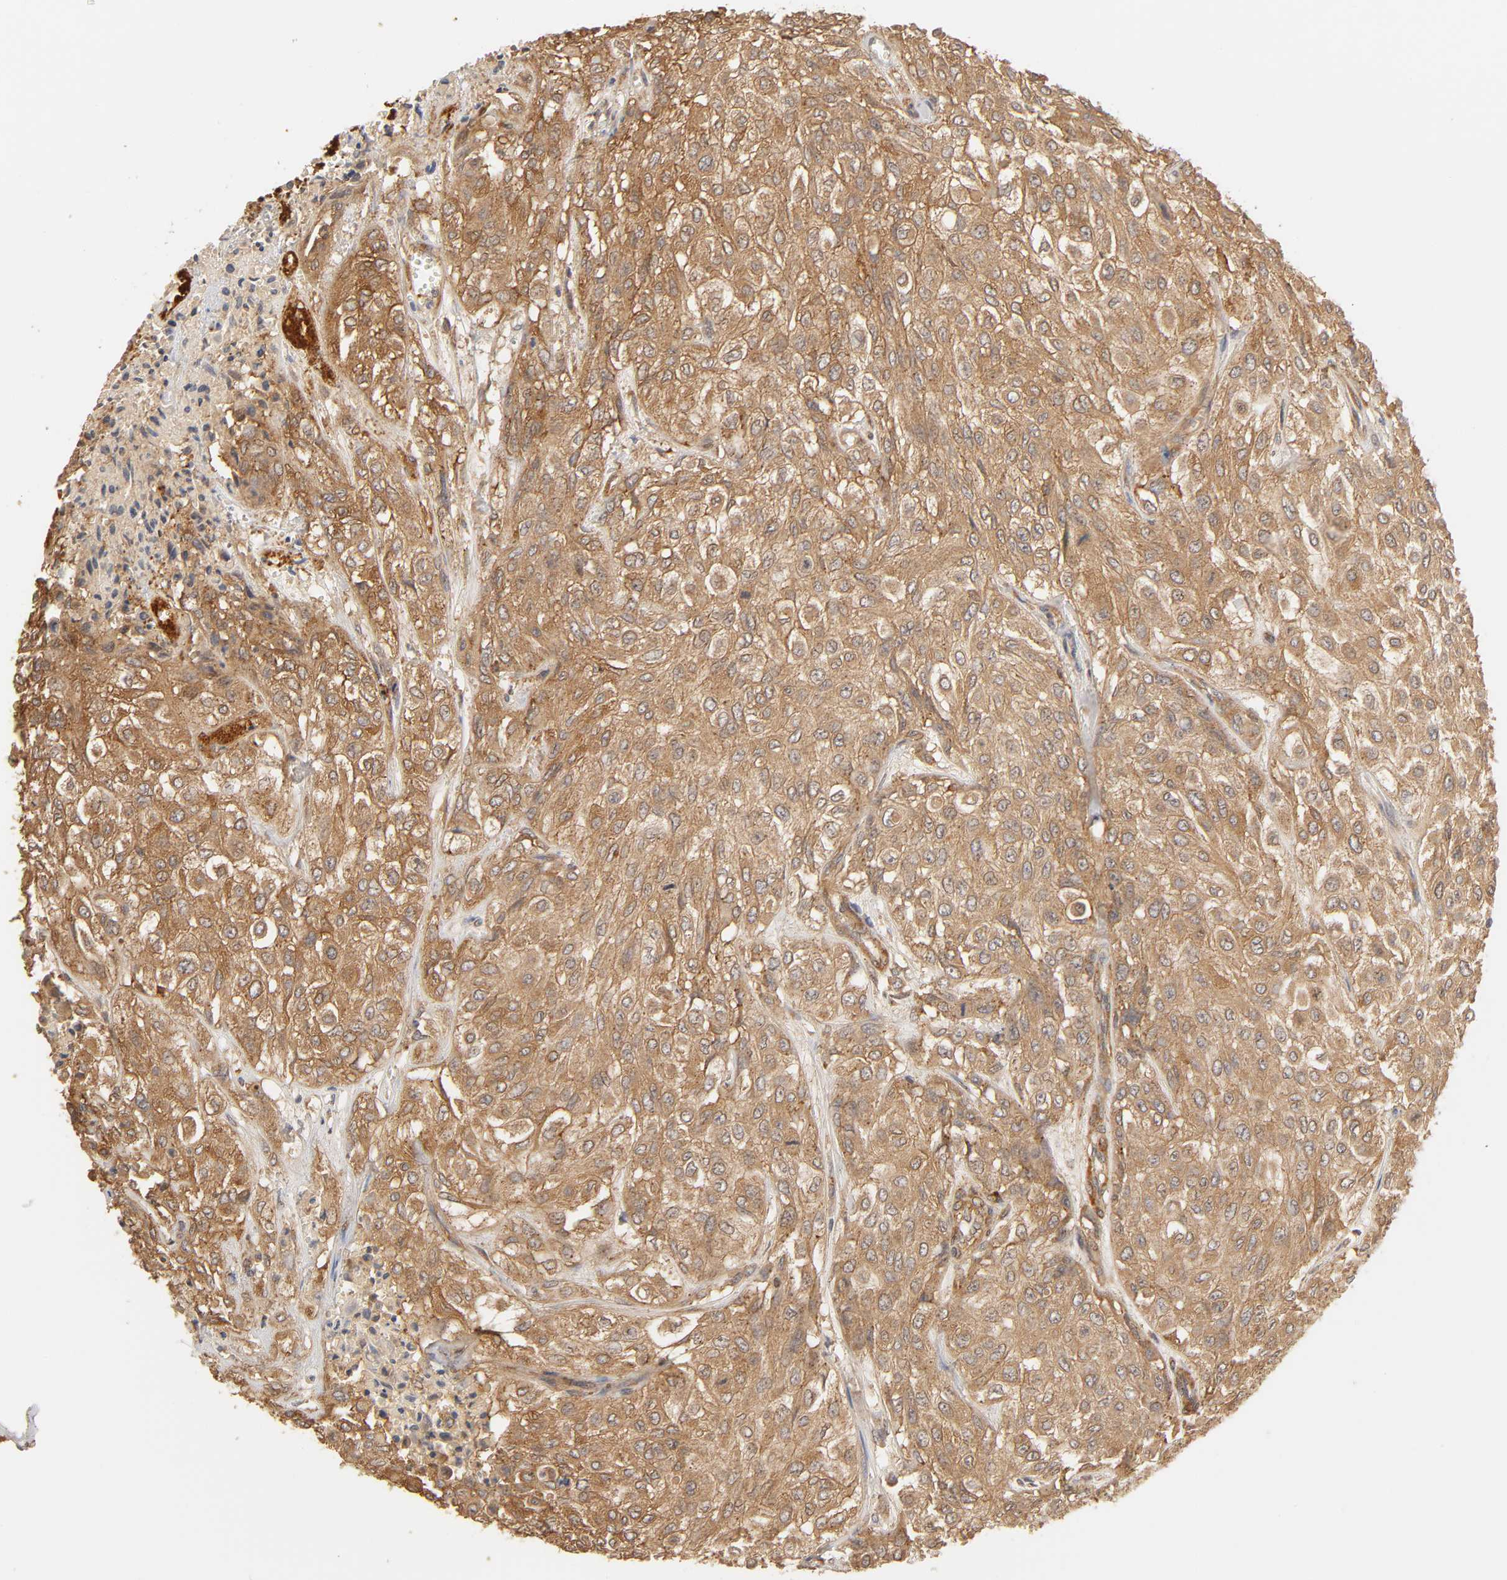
{"staining": {"intensity": "strong", "quantity": ">75%", "location": "cytoplasmic/membranous"}, "tissue": "urothelial cancer", "cell_type": "Tumor cells", "image_type": "cancer", "snomed": [{"axis": "morphology", "description": "Urothelial carcinoma, High grade"}, {"axis": "topography", "description": "Urinary bladder"}], "caption": "A photomicrograph of human urothelial cancer stained for a protein displays strong cytoplasmic/membranous brown staining in tumor cells.", "gene": "EPS8", "patient": {"sex": "male", "age": 57}}